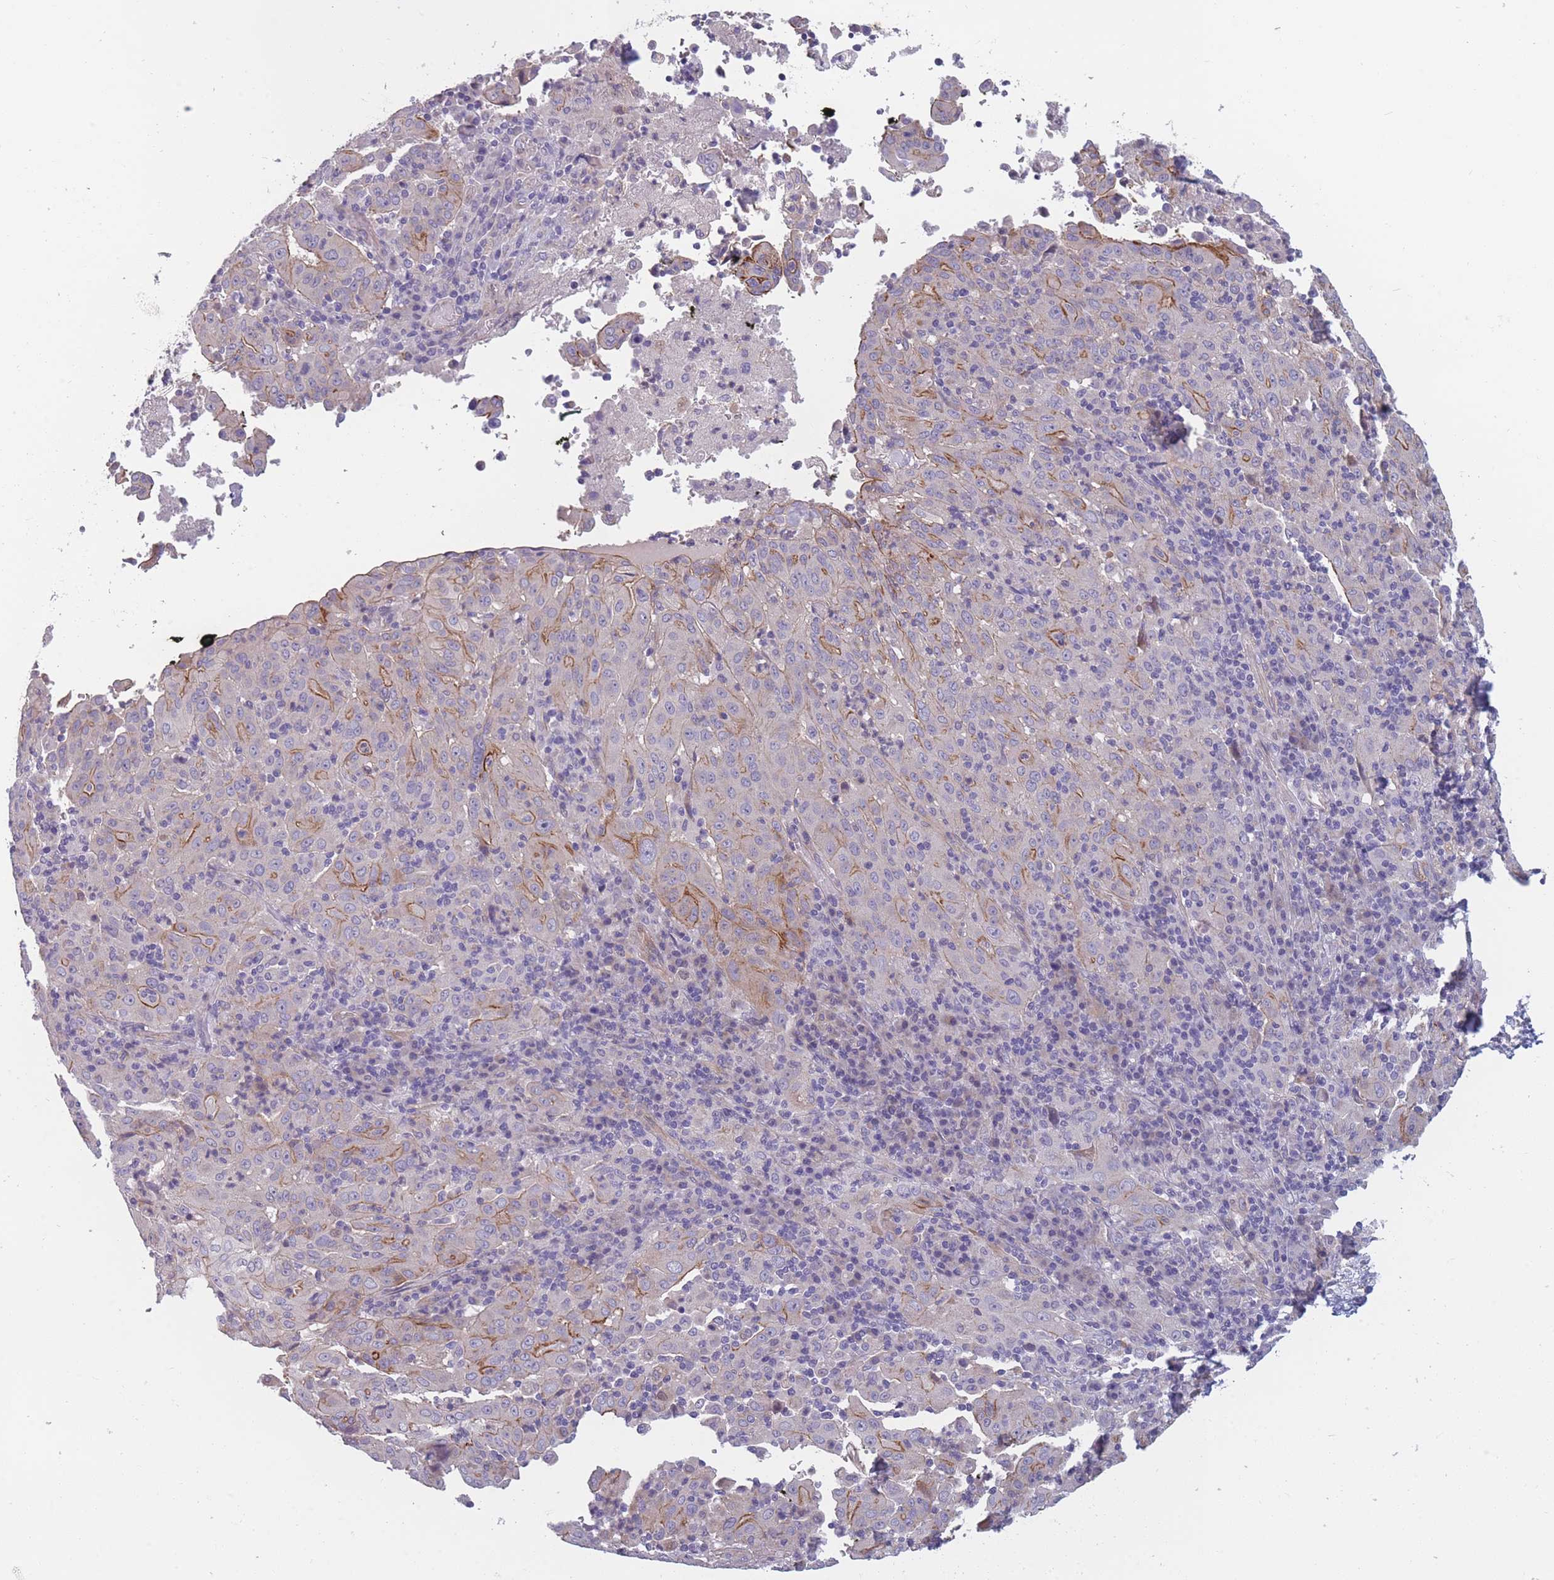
{"staining": {"intensity": "moderate", "quantity": "<25%", "location": "cytoplasmic/membranous"}, "tissue": "pancreatic cancer", "cell_type": "Tumor cells", "image_type": "cancer", "snomed": [{"axis": "morphology", "description": "Adenocarcinoma, NOS"}, {"axis": "topography", "description": "Pancreas"}], "caption": "Immunohistochemical staining of pancreatic adenocarcinoma shows low levels of moderate cytoplasmic/membranous protein positivity in about <25% of tumor cells. Nuclei are stained in blue.", "gene": "FAM83F", "patient": {"sex": "male", "age": 63}}